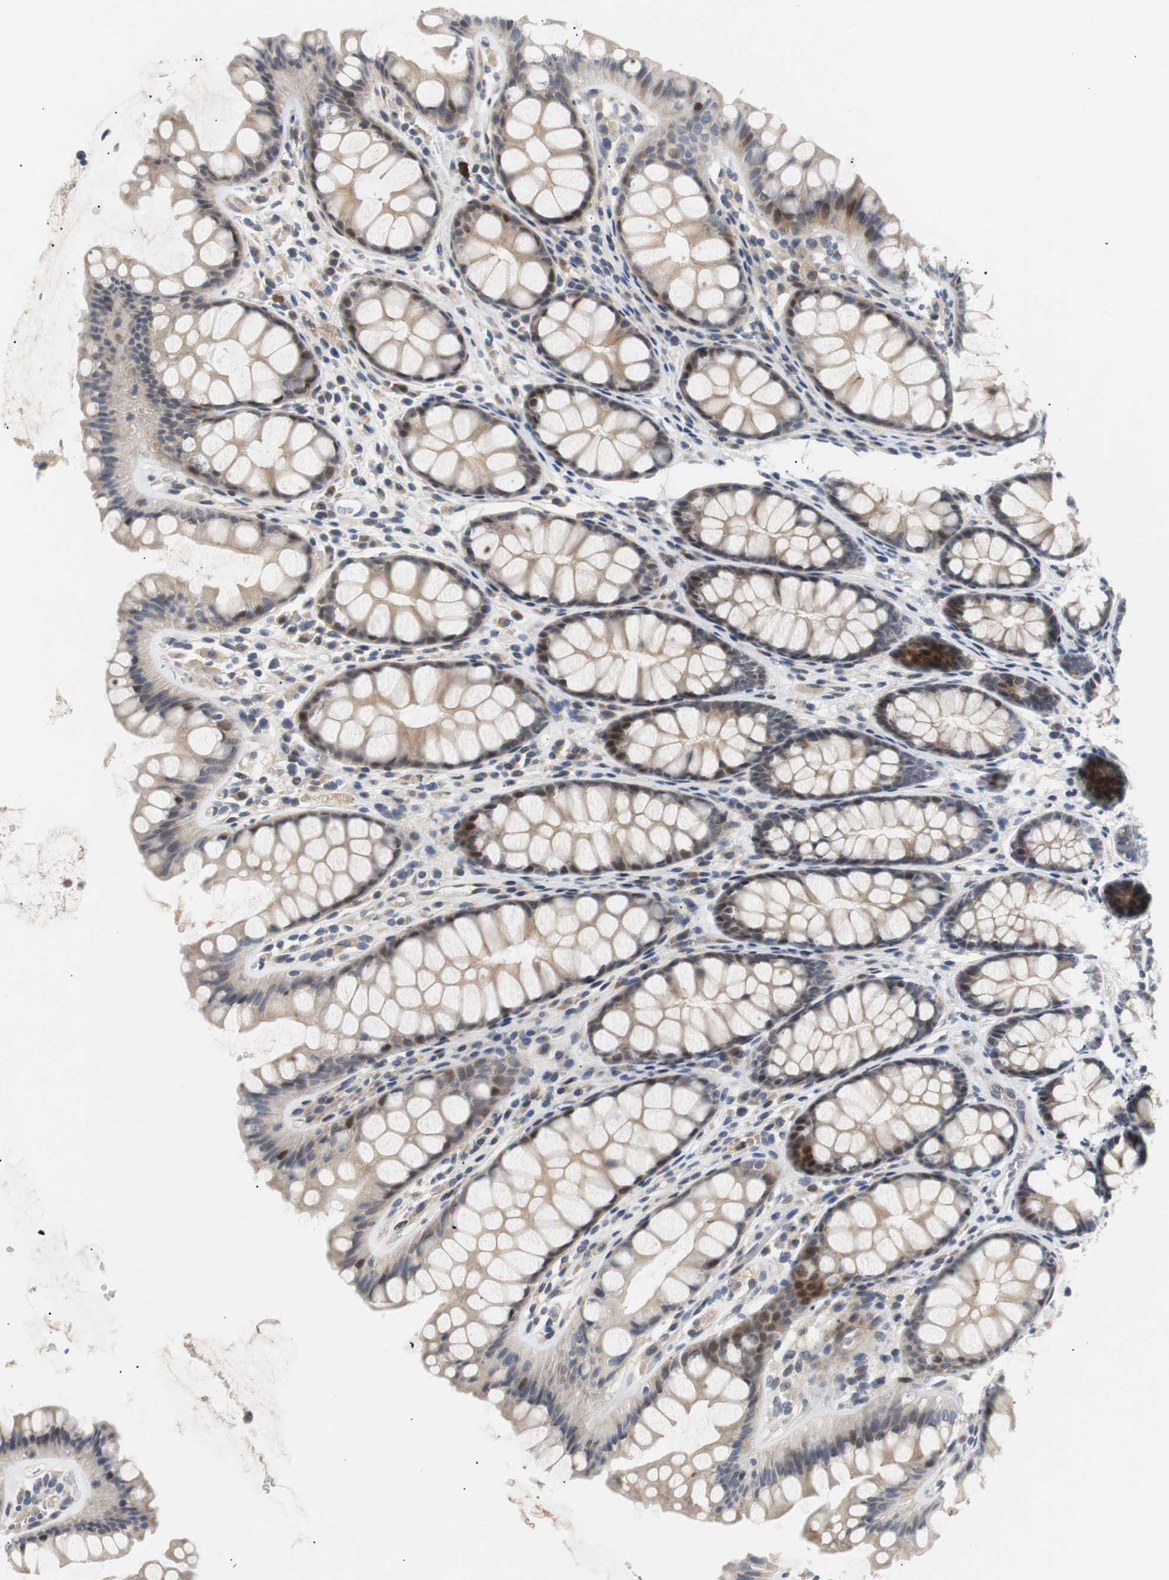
{"staining": {"intensity": "negative", "quantity": "none", "location": "none"}, "tissue": "colon", "cell_type": "Endothelial cells", "image_type": "normal", "snomed": [{"axis": "morphology", "description": "Normal tissue, NOS"}, {"axis": "topography", "description": "Colon"}], "caption": "This is an immunohistochemistry (IHC) micrograph of unremarkable colon. There is no expression in endothelial cells.", "gene": "MAP2K4", "patient": {"sex": "female", "age": 55}}